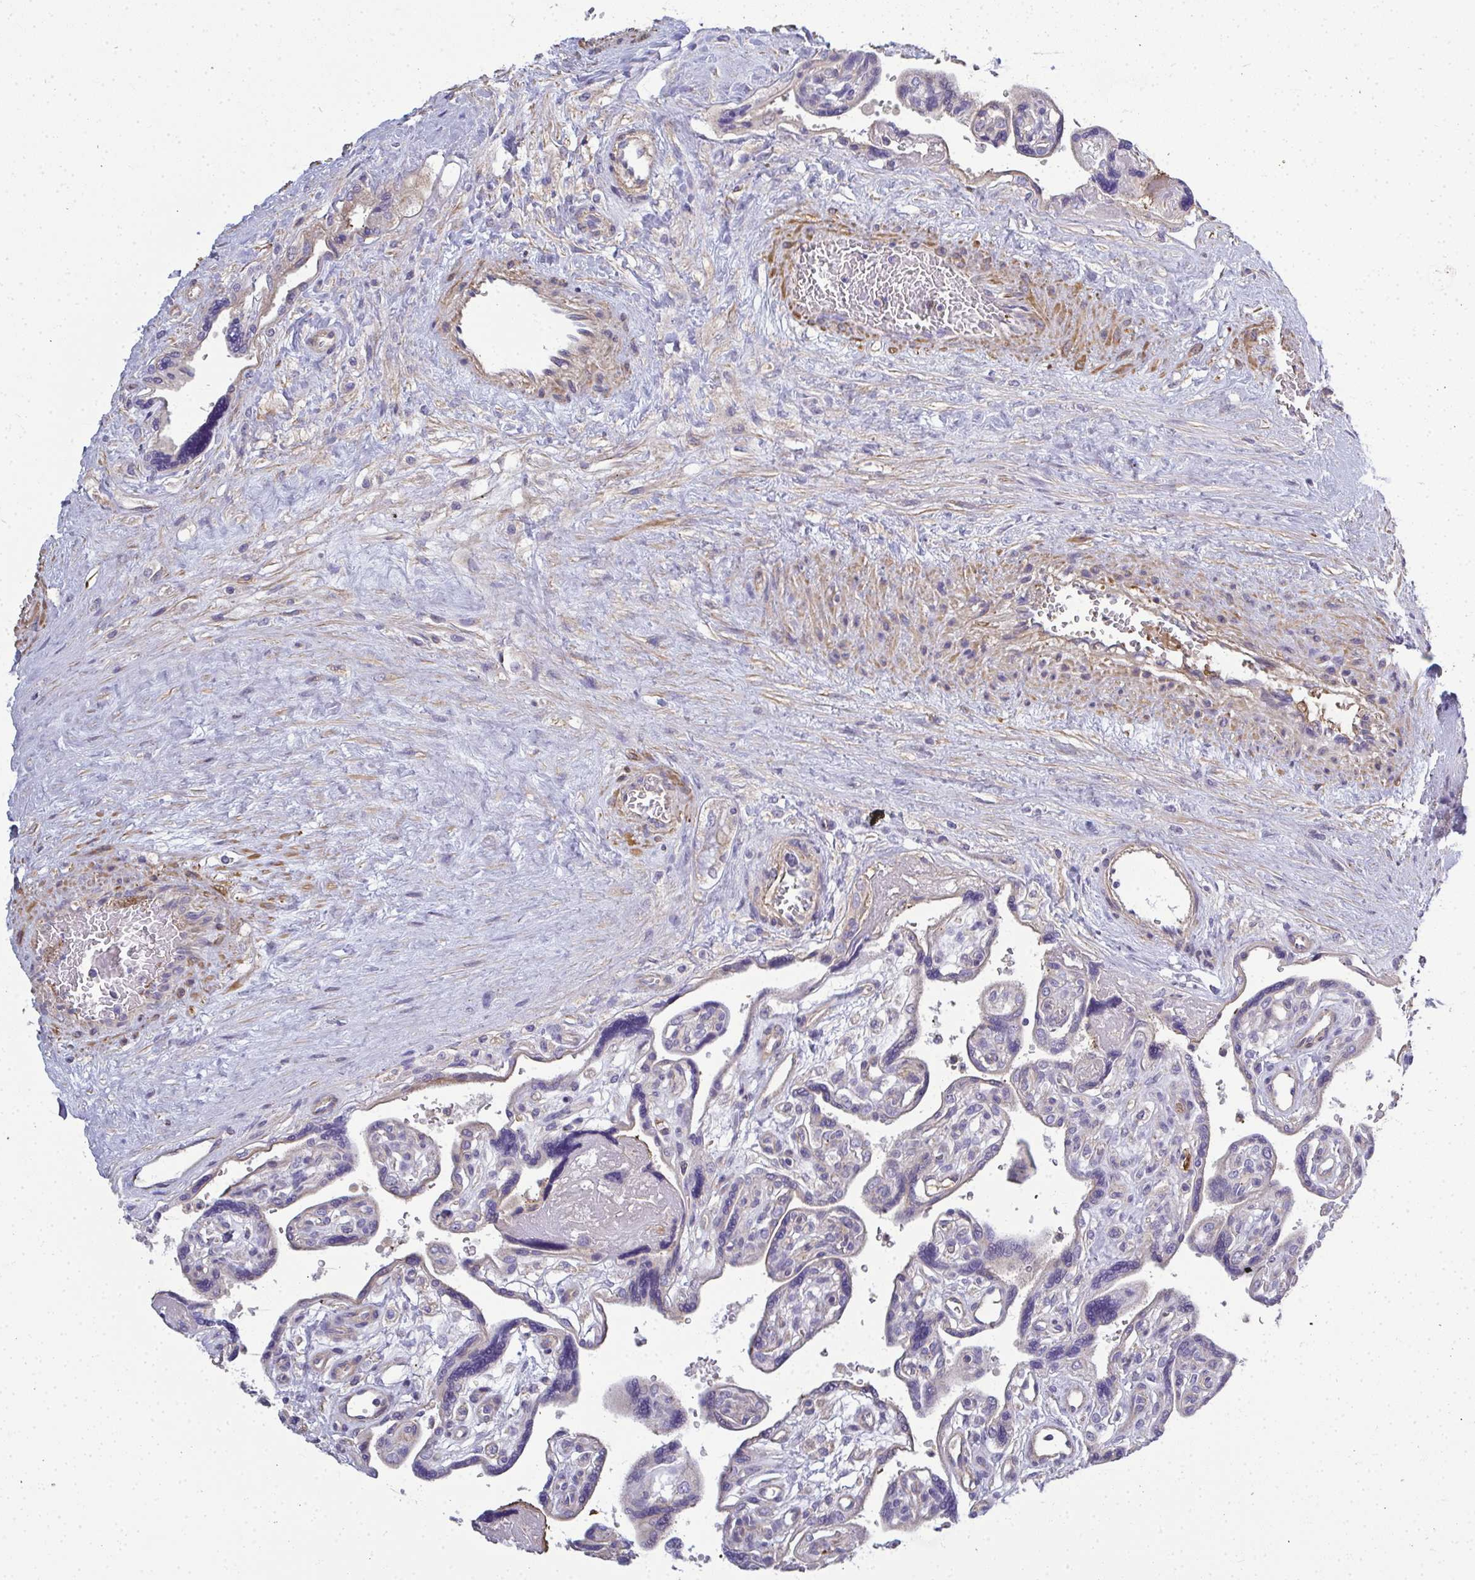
{"staining": {"intensity": "weak", "quantity": "25%-75%", "location": "cytoplasmic/membranous"}, "tissue": "placenta", "cell_type": "Decidual cells", "image_type": "normal", "snomed": [{"axis": "morphology", "description": "Normal tissue, NOS"}, {"axis": "topography", "description": "Placenta"}], "caption": "Immunohistochemical staining of benign placenta exhibits low levels of weak cytoplasmic/membranous expression in approximately 25%-75% of decidual cells. (DAB IHC, brown staining for protein, blue staining for nuclei).", "gene": "MYL1", "patient": {"sex": "female", "age": 39}}